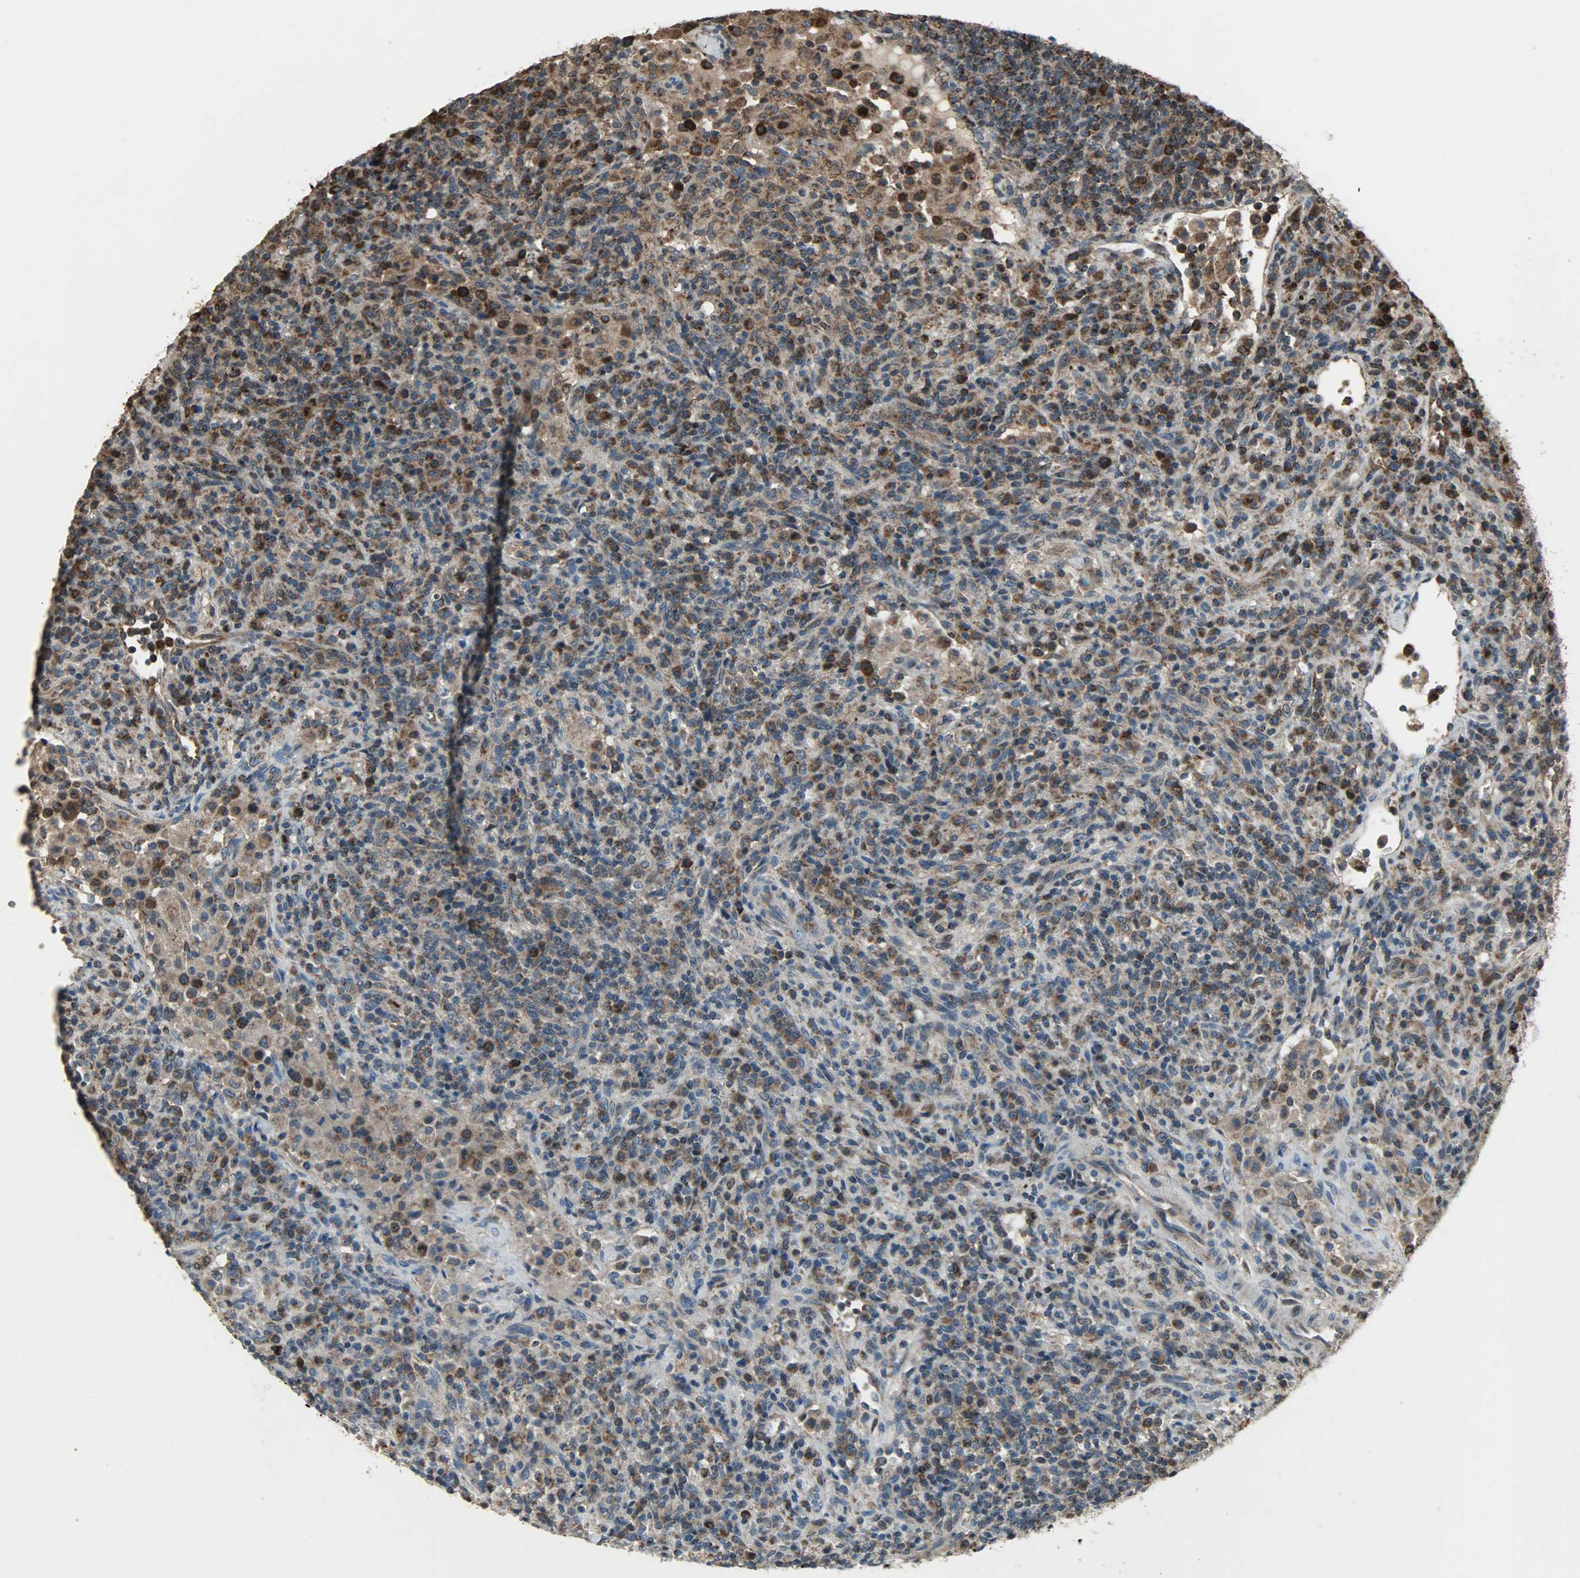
{"staining": {"intensity": "strong", "quantity": ">75%", "location": "cytoplasmic/membranous"}, "tissue": "lymphoma", "cell_type": "Tumor cells", "image_type": "cancer", "snomed": [{"axis": "morphology", "description": "Hodgkin's disease, NOS"}, {"axis": "topography", "description": "Lymph node"}], "caption": "Brown immunohistochemical staining in Hodgkin's disease reveals strong cytoplasmic/membranous expression in approximately >75% of tumor cells.", "gene": "AMT", "patient": {"sex": "male", "age": 65}}